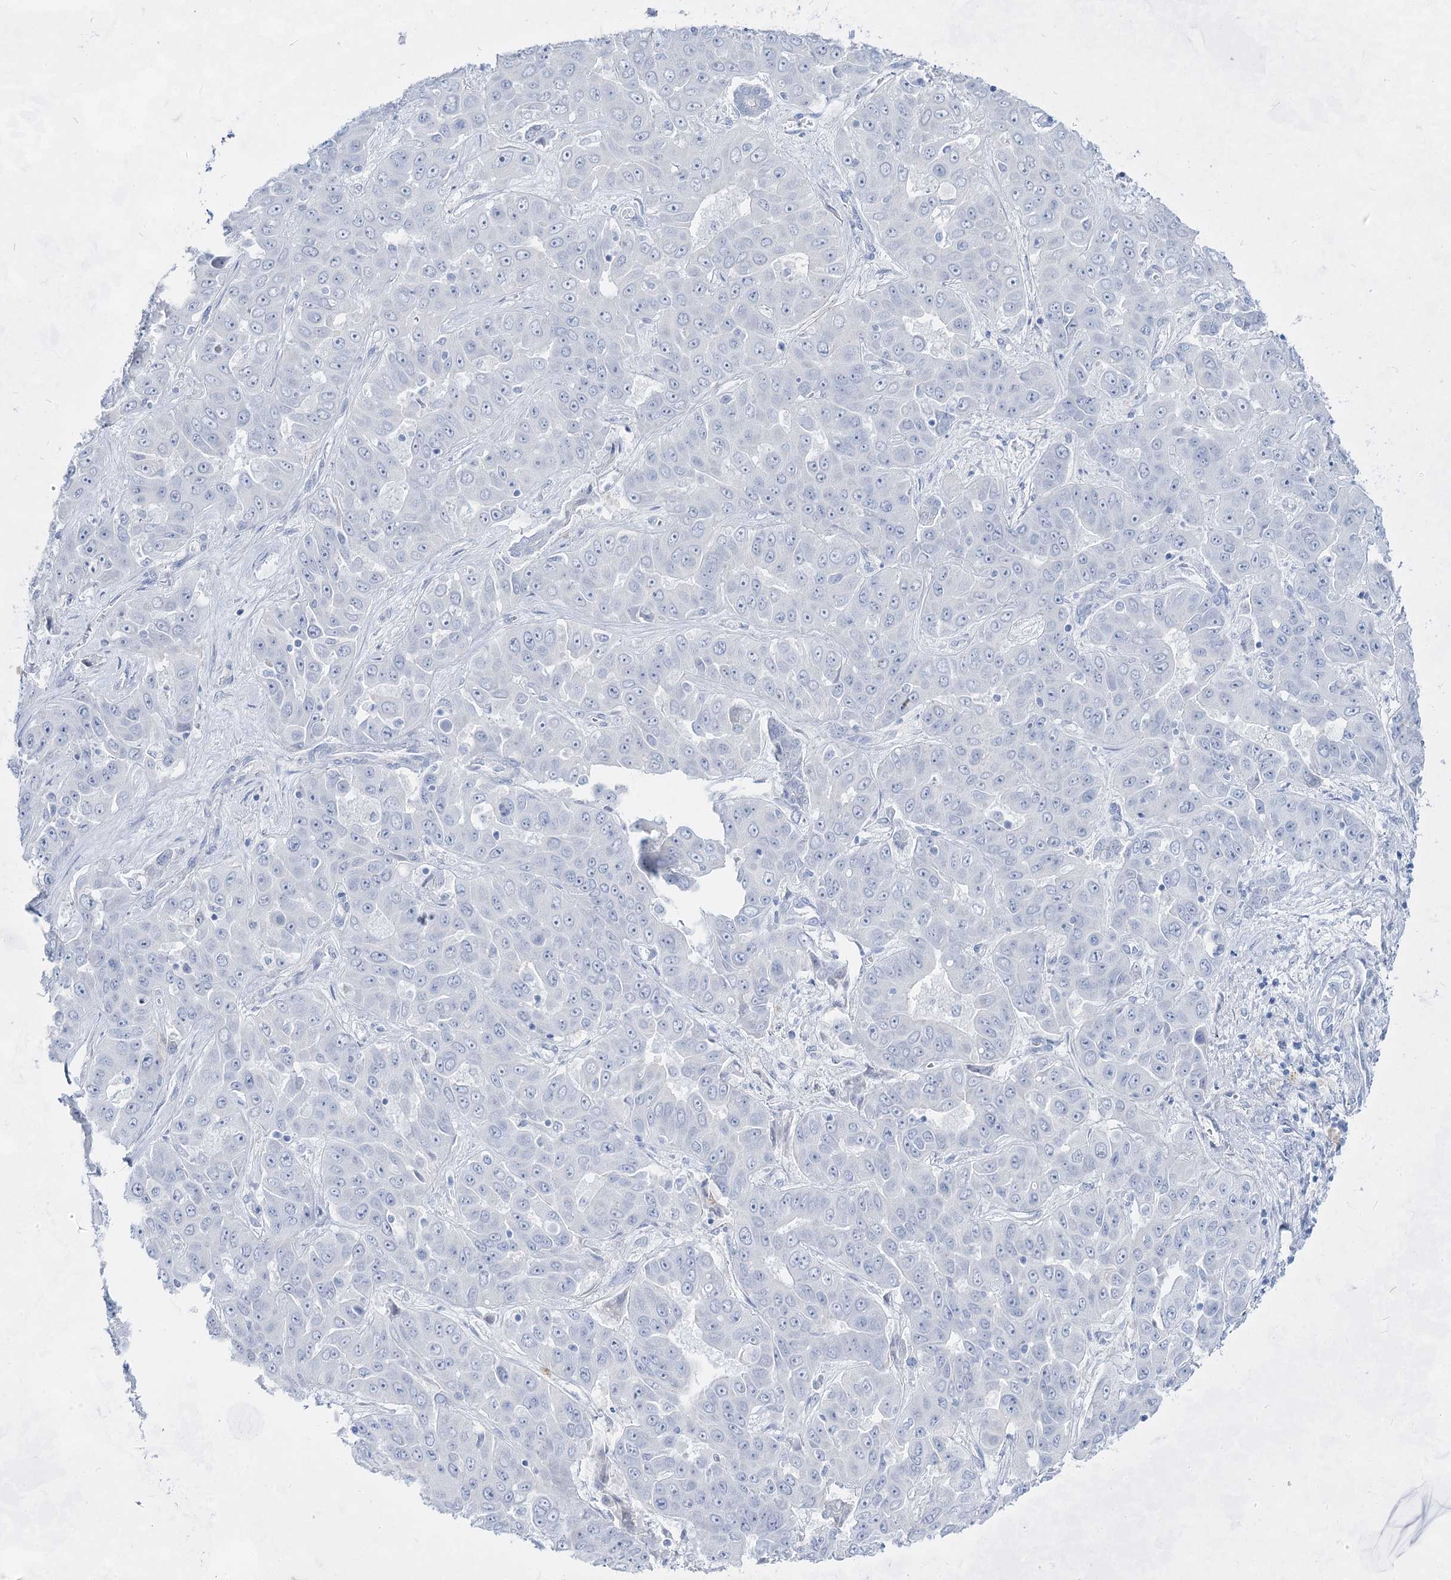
{"staining": {"intensity": "negative", "quantity": "none", "location": "none"}, "tissue": "liver cancer", "cell_type": "Tumor cells", "image_type": "cancer", "snomed": [{"axis": "morphology", "description": "Cholangiocarcinoma"}, {"axis": "topography", "description": "Liver"}], "caption": "Liver cancer stained for a protein using immunohistochemistry (IHC) shows no staining tumor cells.", "gene": "ACRV1", "patient": {"sex": "female", "age": 52}}